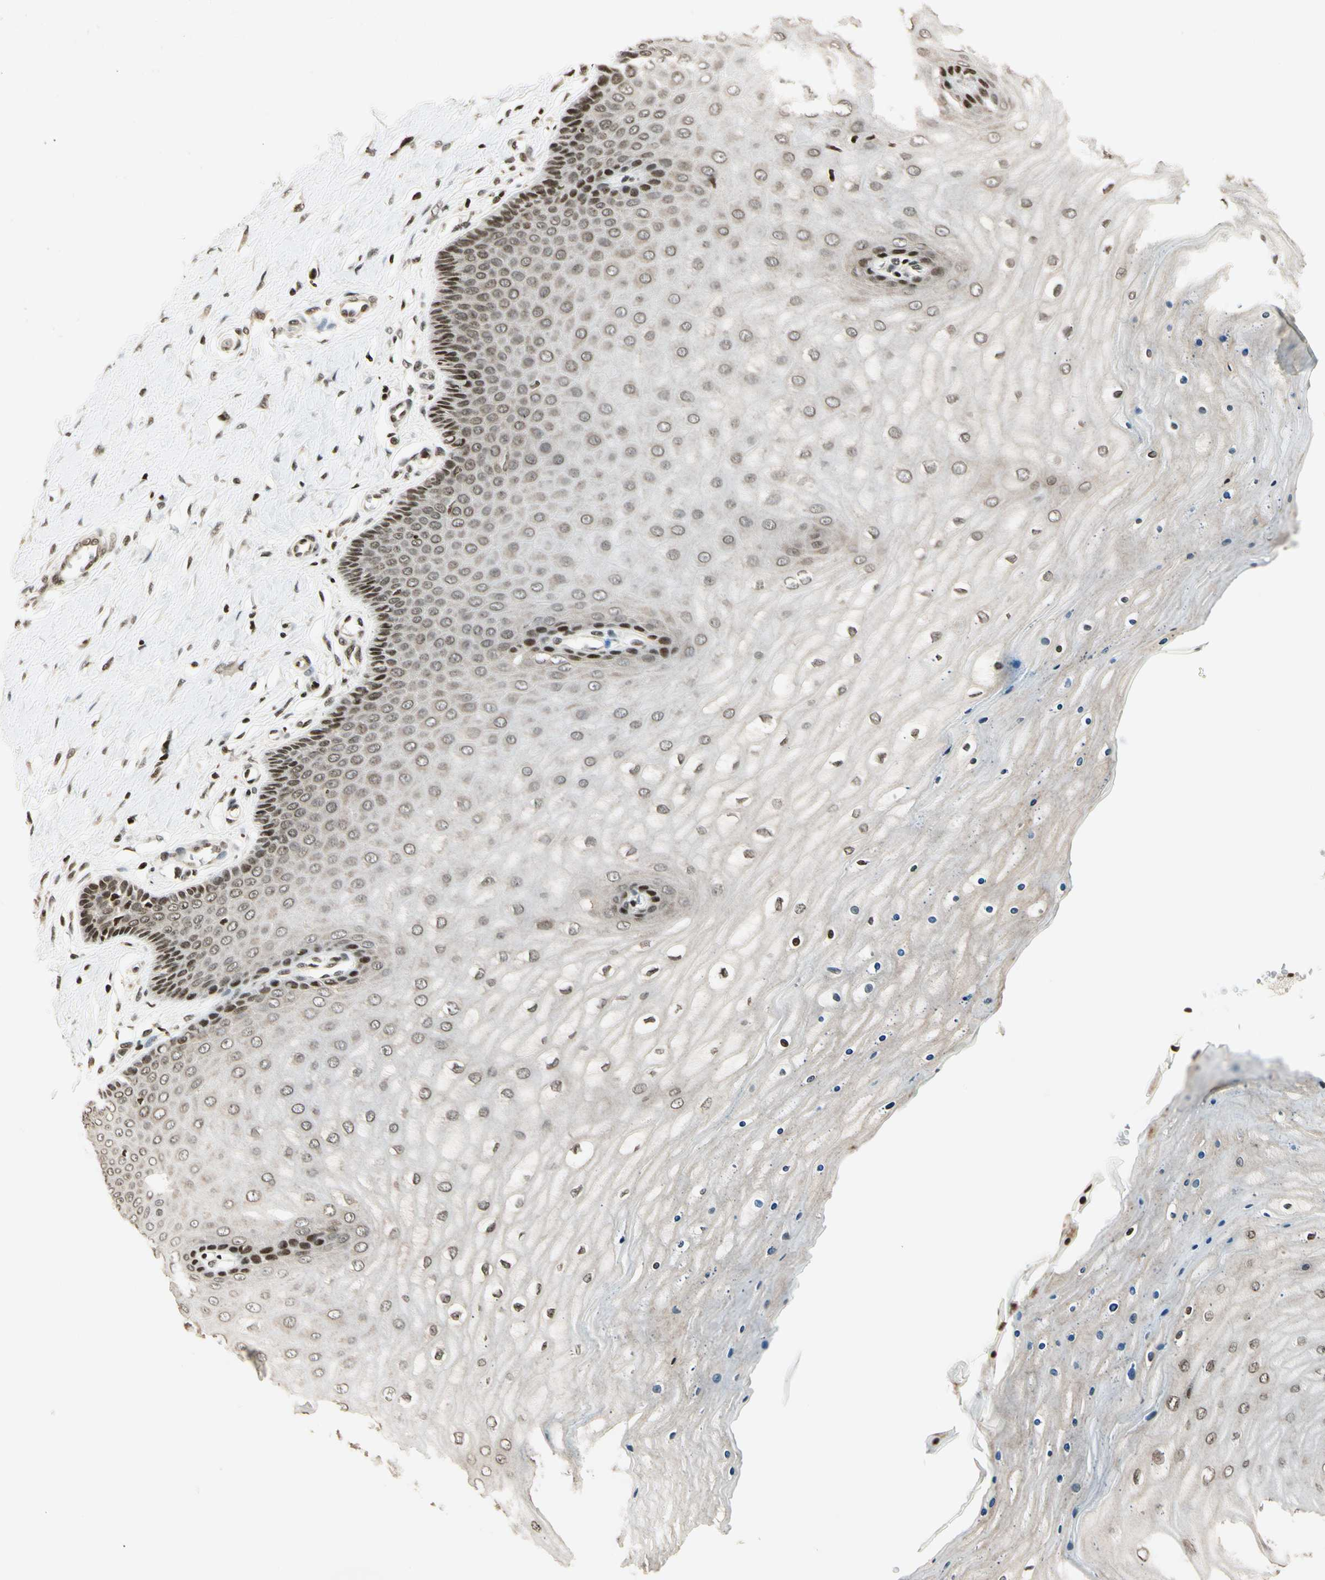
{"staining": {"intensity": "strong", "quantity": ">75%", "location": "nuclear"}, "tissue": "cervix", "cell_type": "Glandular cells", "image_type": "normal", "snomed": [{"axis": "morphology", "description": "Normal tissue, NOS"}, {"axis": "topography", "description": "Cervix"}], "caption": "Immunohistochemical staining of unremarkable cervix demonstrates >75% levels of strong nuclear protein expression in about >75% of glandular cells.", "gene": "TSHZ3", "patient": {"sex": "female", "age": 55}}